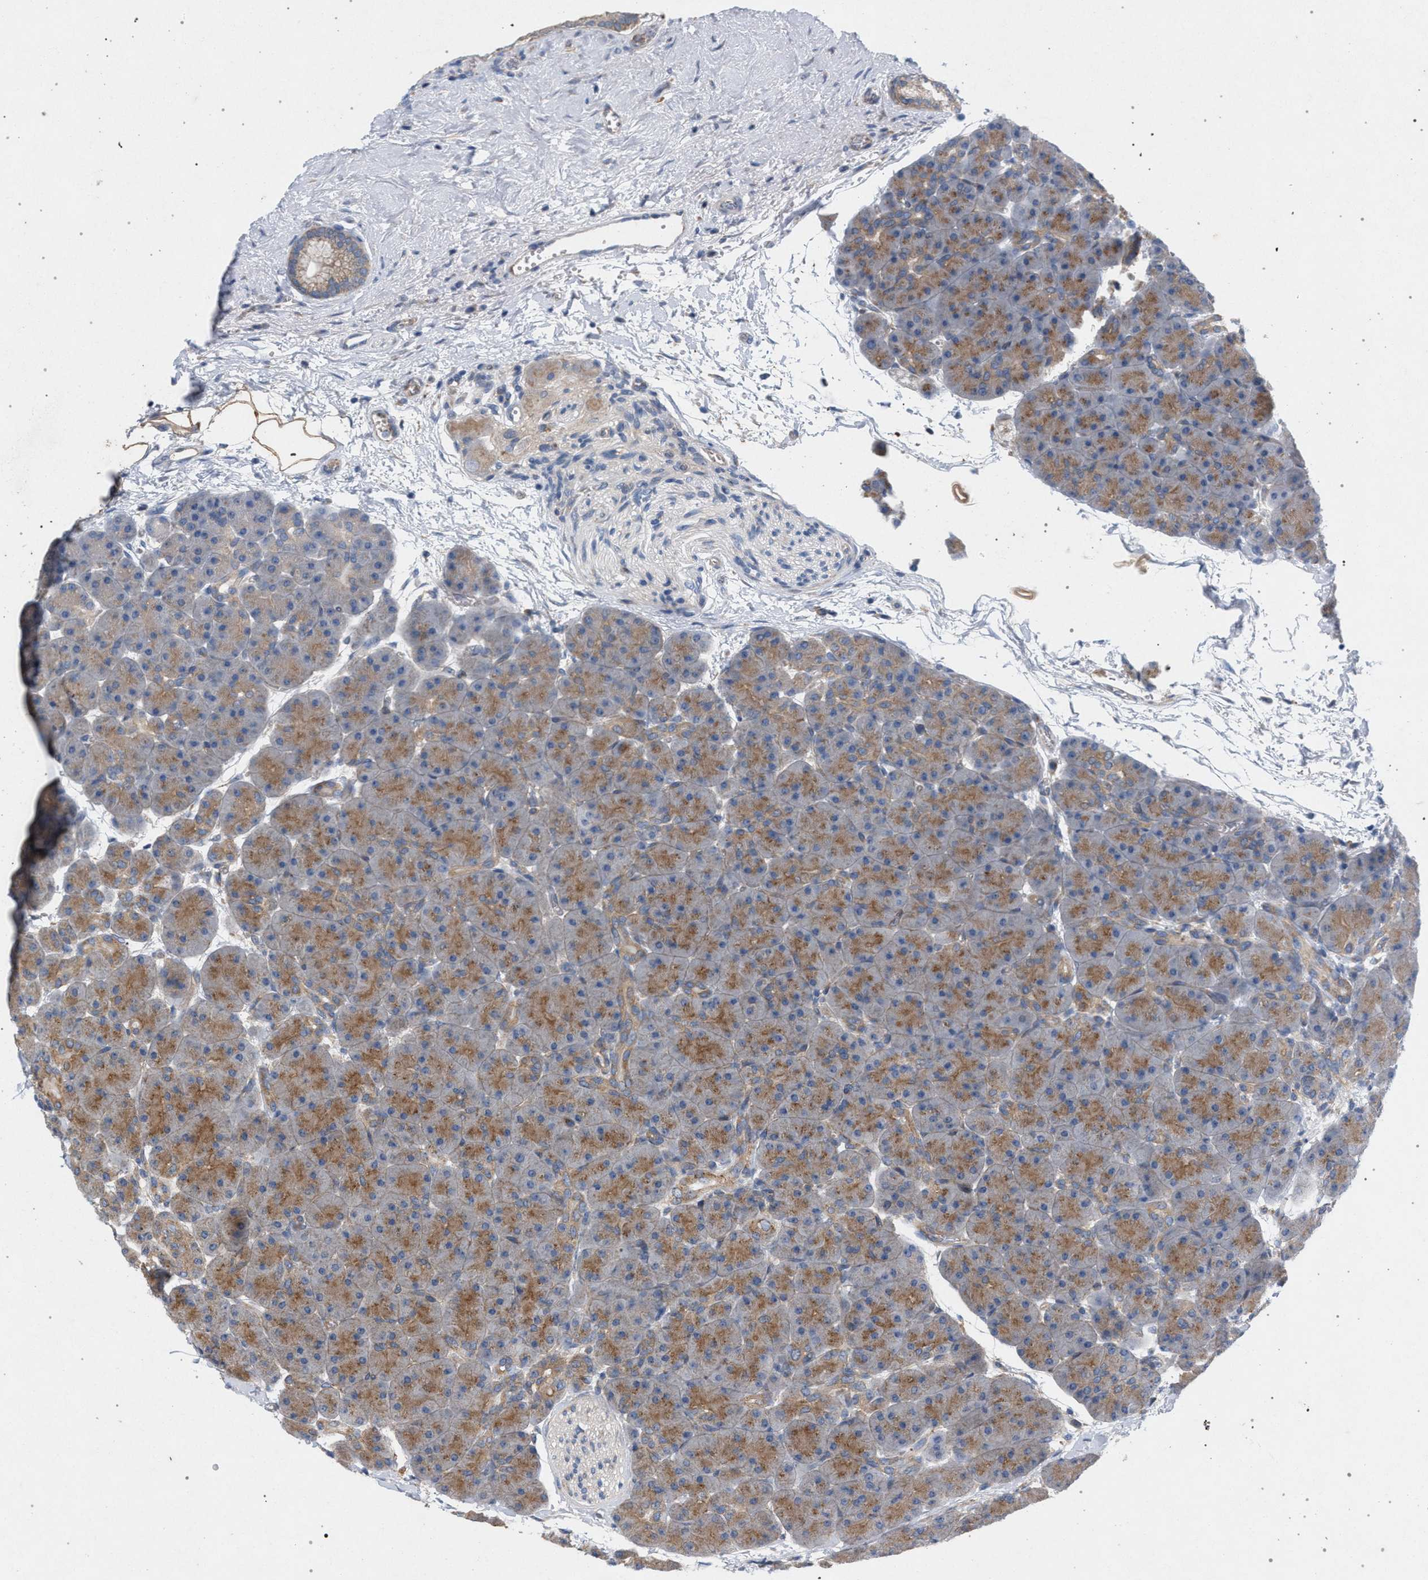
{"staining": {"intensity": "moderate", "quantity": ">75%", "location": "cytoplasmic/membranous"}, "tissue": "pancreas", "cell_type": "Exocrine glandular cells", "image_type": "normal", "snomed": [{"axis": "morphology", "description": "Normal tissue, NOS"}, {"axis": "topography", "description": "Pancreas"}], "caption": "Human pancreas stained with a brown dye reveals moderate cytoplasmic/membranous positive staining in about >75% of exocrine glandular cells.", "gene": "MAMDC2", "patient": {"sex": "male", "age": 66}}